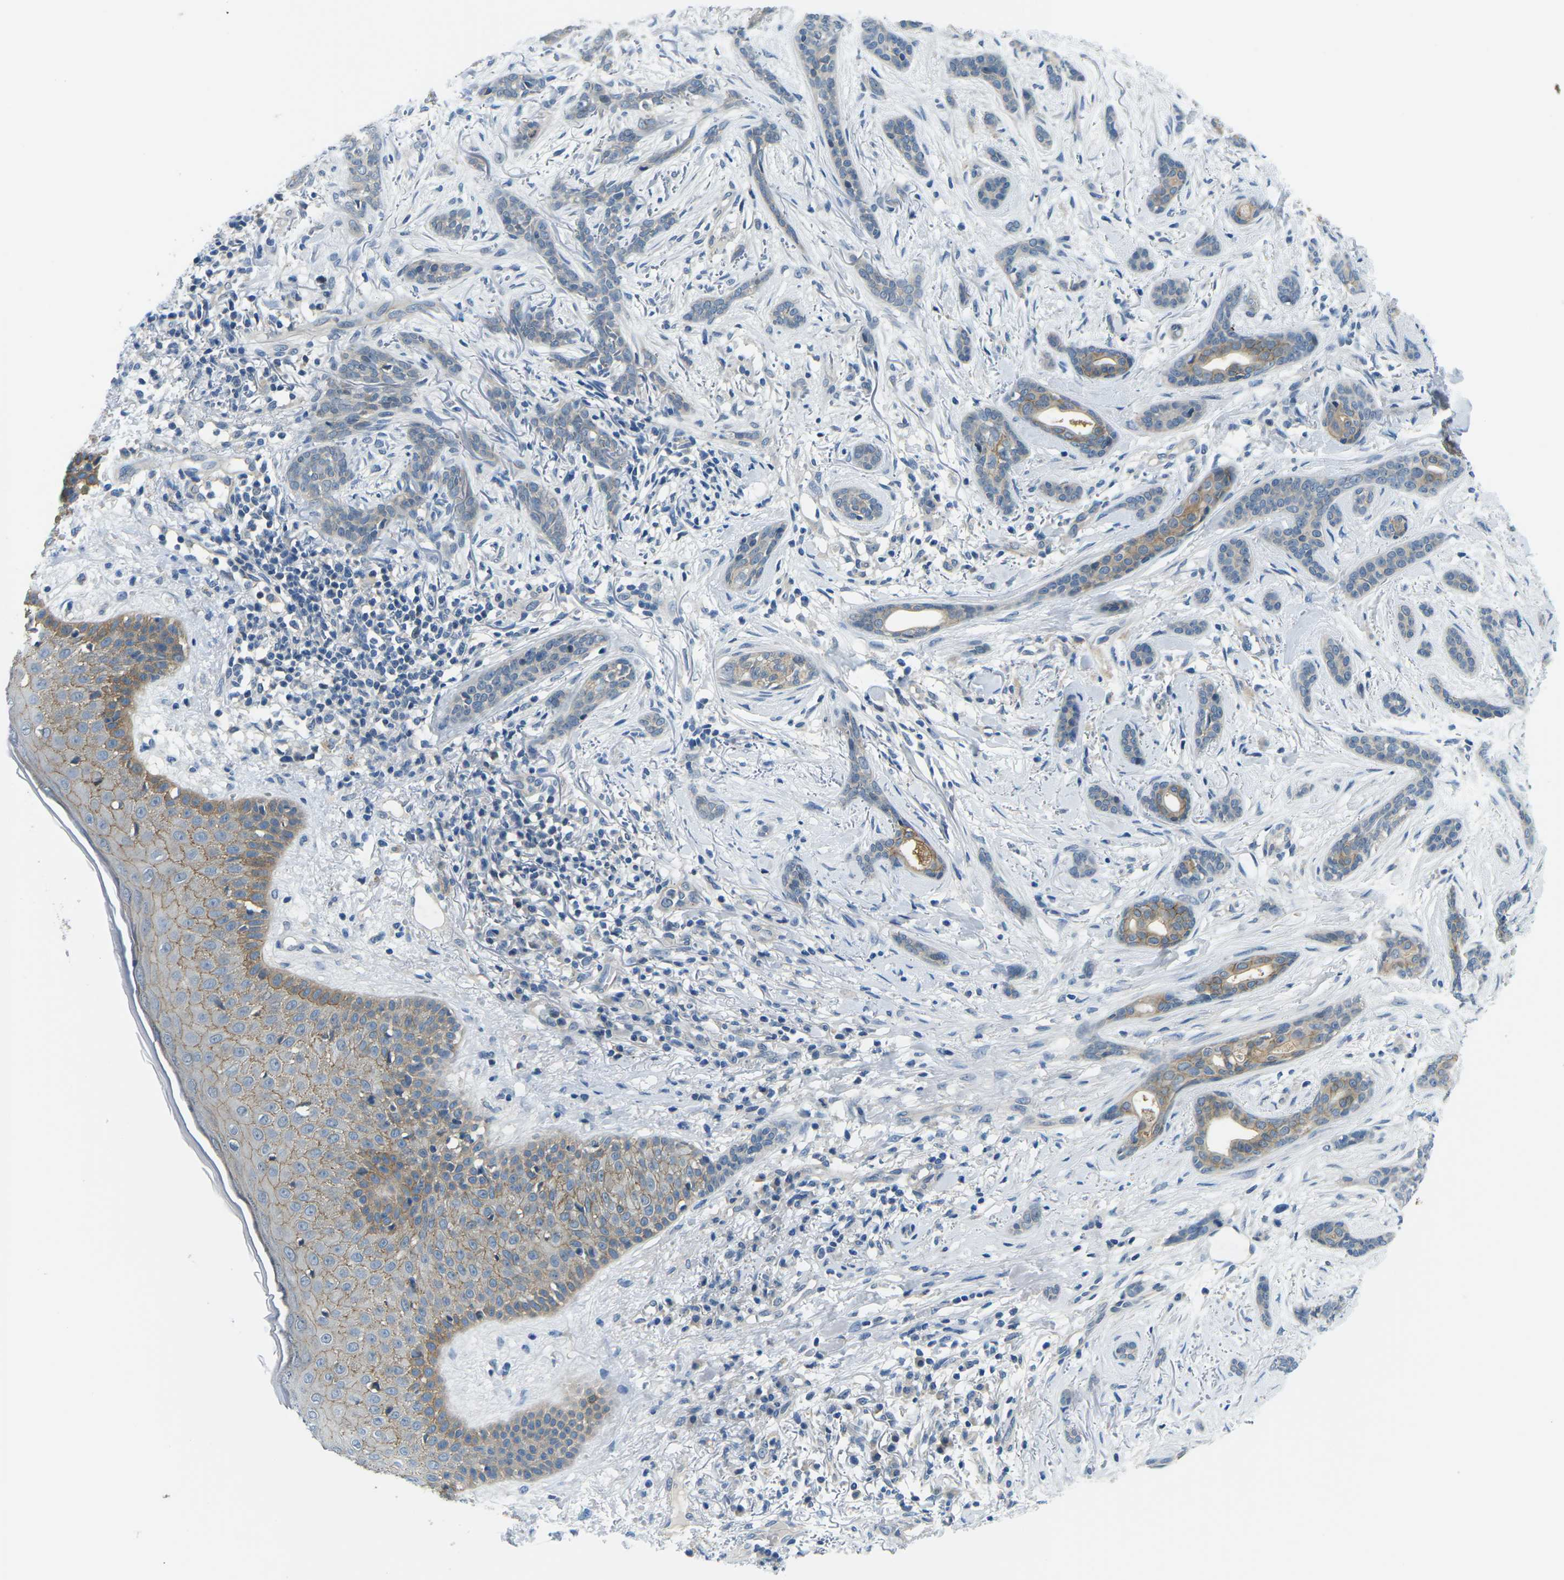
{"staining": {"intensity": "negative", "quantity": "none", "location": "none"}, "tissue": "skin cancer", "cell_type": "Tumor cells", "image_type": "cancer", "snomed": [{"axis": "morphology", "description": "Basal cell carcinoma"}, {"axis": "morphology", "description": "Adnexal tumor, benign"}, {"axis": "topography", "description": "Skin"}], "caption": "This is a image of immunohistochemistry staining of skin benign adnexal tumor, which shows no staining in tumor cells.", "gene": "CTNND1", "patient": {"sex": "female", "age": 42}}